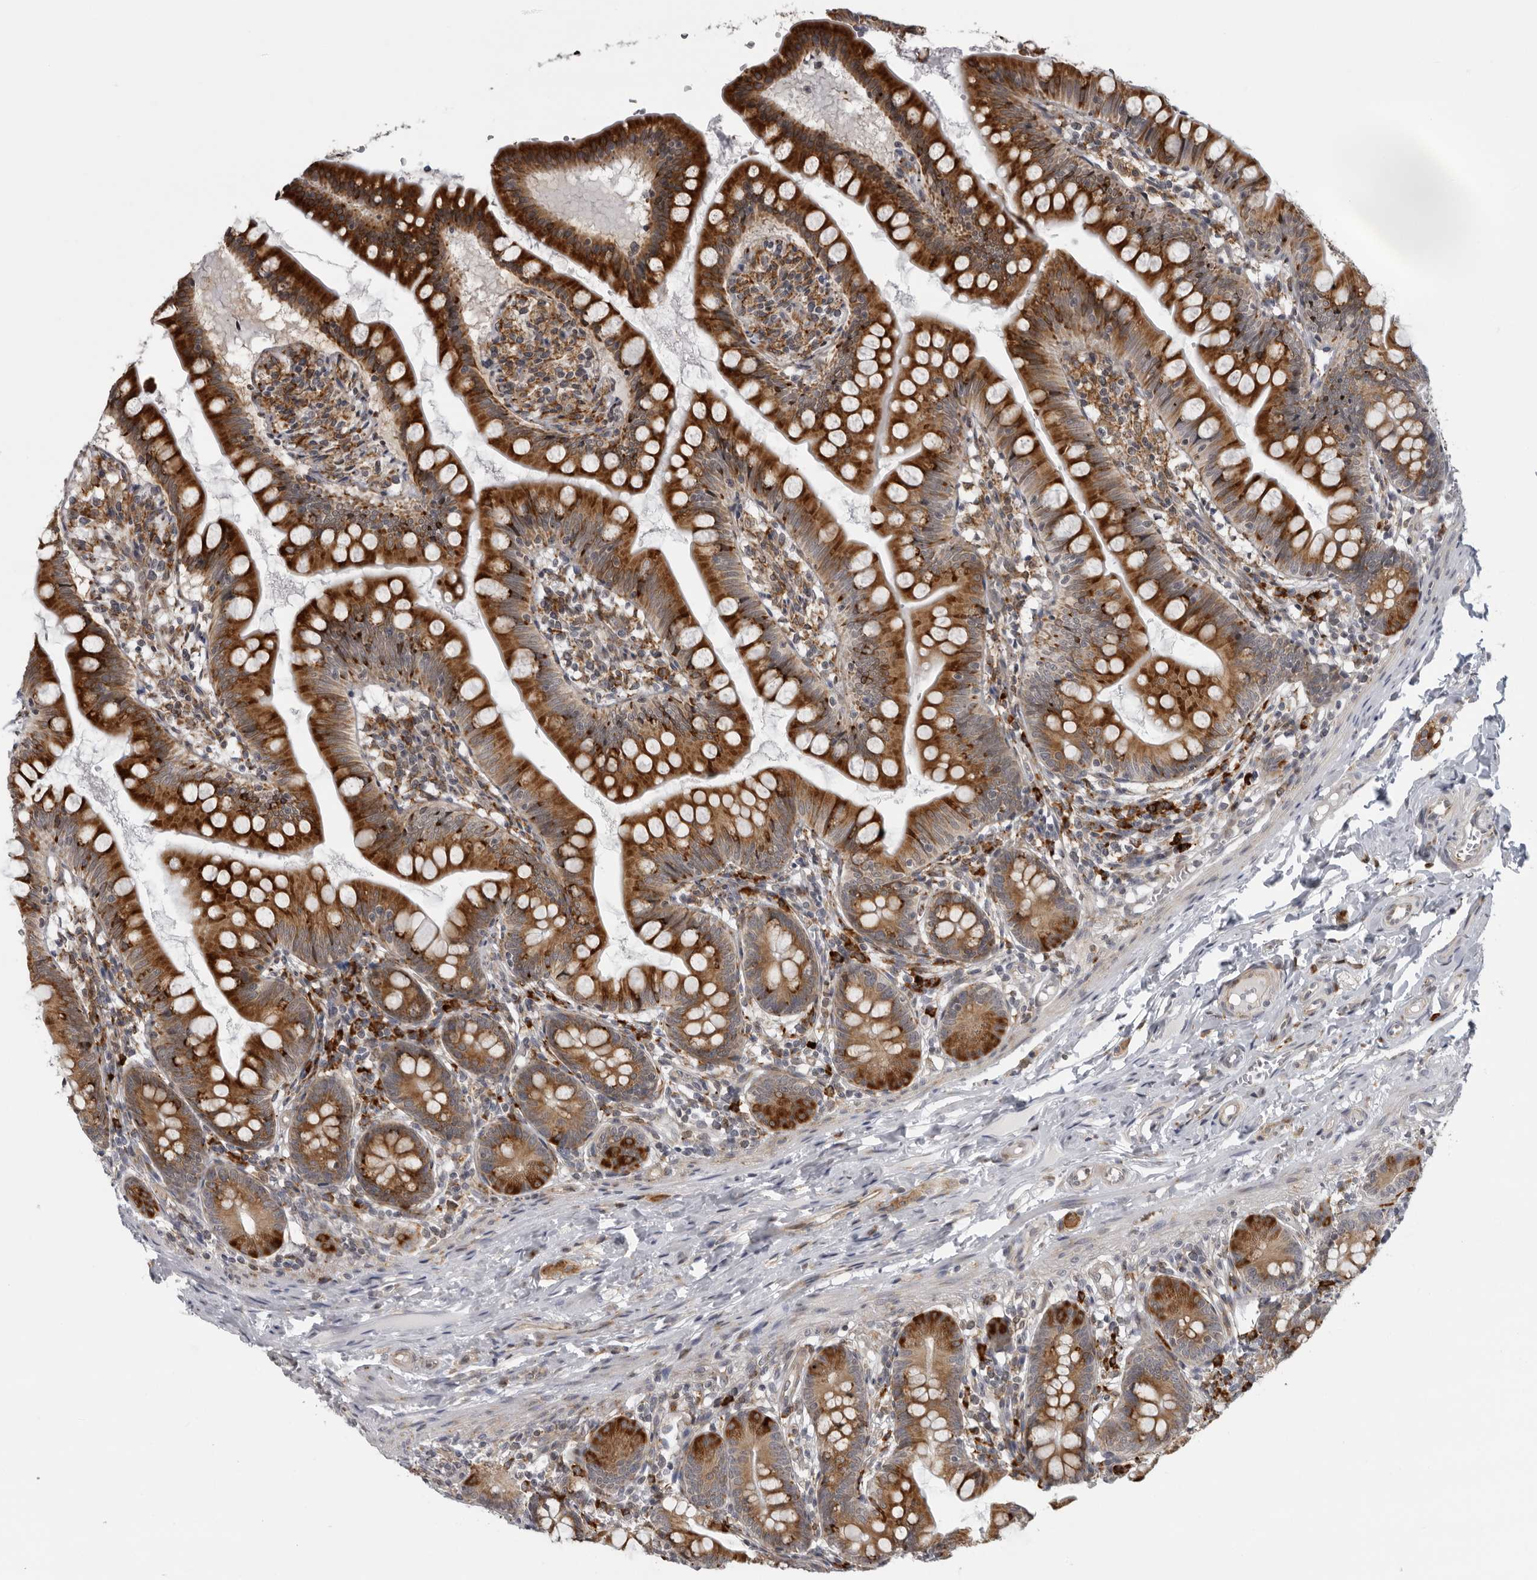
{"staining": {"intensity": "strong", "quantity": ">75%", "location": "cytoplasmic/membranous"}, "tissue": "small intestine", "cell_type": "Glandular cells", "image_type": "normal", "snomed": [{"axis": "morphology", "description": "Normal tissue, NOS"}, {"axis": "topography", "description": "Small intestine"}], "caption": "Small intestine was stained to show a protein in brown. There is high levels of strong cytoplasmic/membranous expression in about >75% of glandular cells. (DAB (3,3'-diaminobenzidine) IHC, brown staining for protein, blue staining for nuclei).", "gene": "ALPK2", "patient": {"sex": "male", "age": 7}}